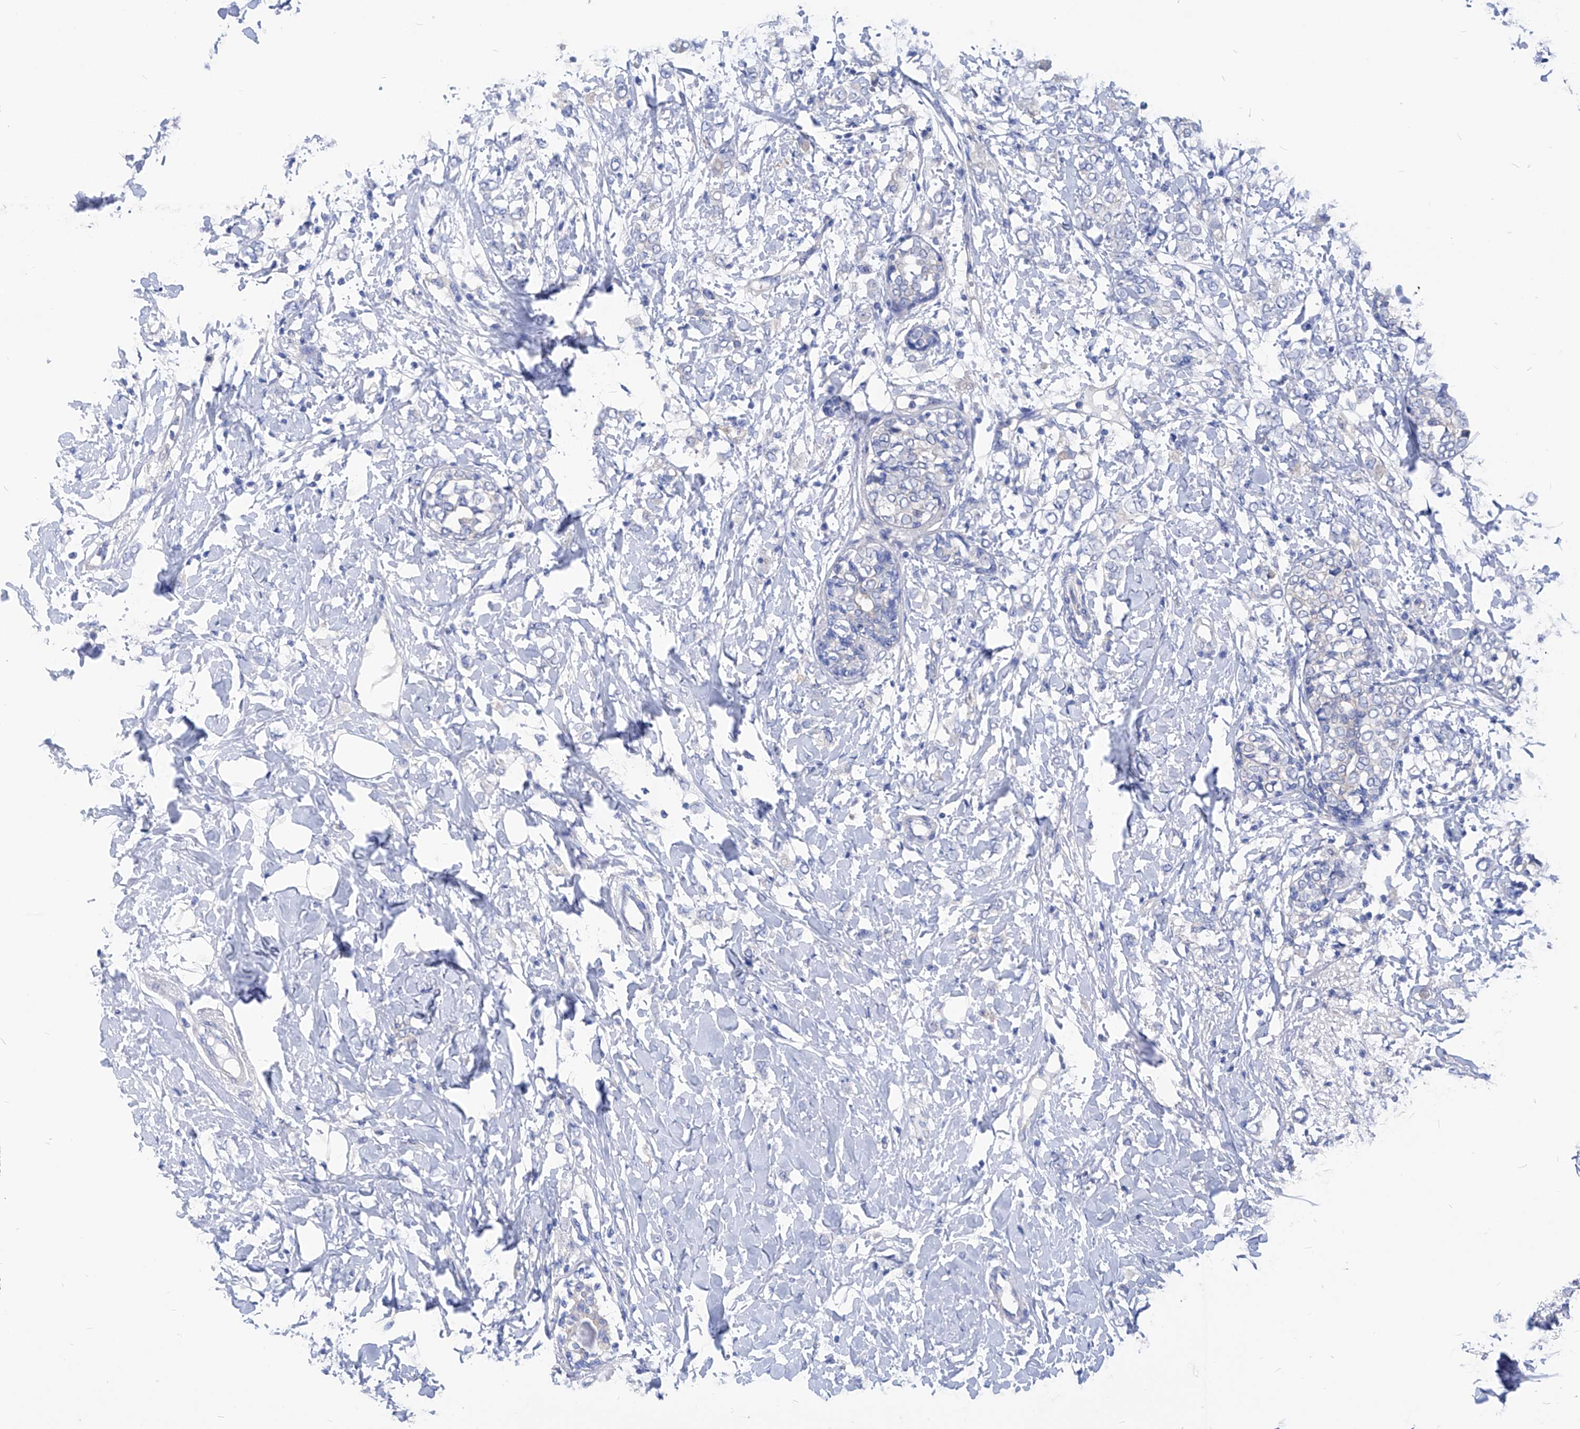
{"staining": {"intensity": "negative", "quantity": "none", "location": "none"}, "tissue": "breast cancer", "cell_type": "Tumor cells", "image_type": "cancer", "snomed": [{"axis": "morphology", "description": "Normal tissue, NOS"}, {"axis": "morphology", "description": "Lobular carcinoma"}, {"axis": "topography", "description": "Breast"}], "caption": "Tumor cells show no significant protein staining in breast lobular carcinoma.", "gene": "XPNPEP1", "patient": {"sex": "female", "age": 47}}